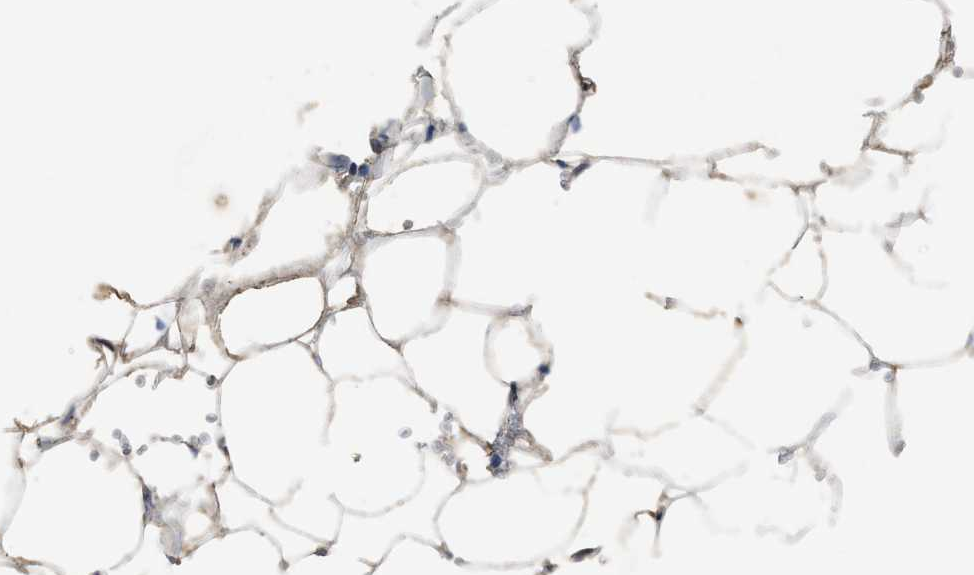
{"staining": {"intensity": "weak", "quantity": ">75%", "location": "cytoplasmic/membranous"}, "tissue": "adipose tissue", "cell_type": "Adipocytes", "image_type": "normal", "snomed": [{"axis": "morphology", "description": "Normal tissue, NOS"}, {"axis": "topography", "description": "Breast"}, {"axis": "topography", "description": "Adipose tissue"}], "caption": "The image exhibits immunohistochemical staining of unremarkable adipose tissue. There is weak cytoplasmic/membranous expression is identified in about >75% of adipocytes.", "gene": "ACAT2", "patient": {"sex": "female", "age": 25}}